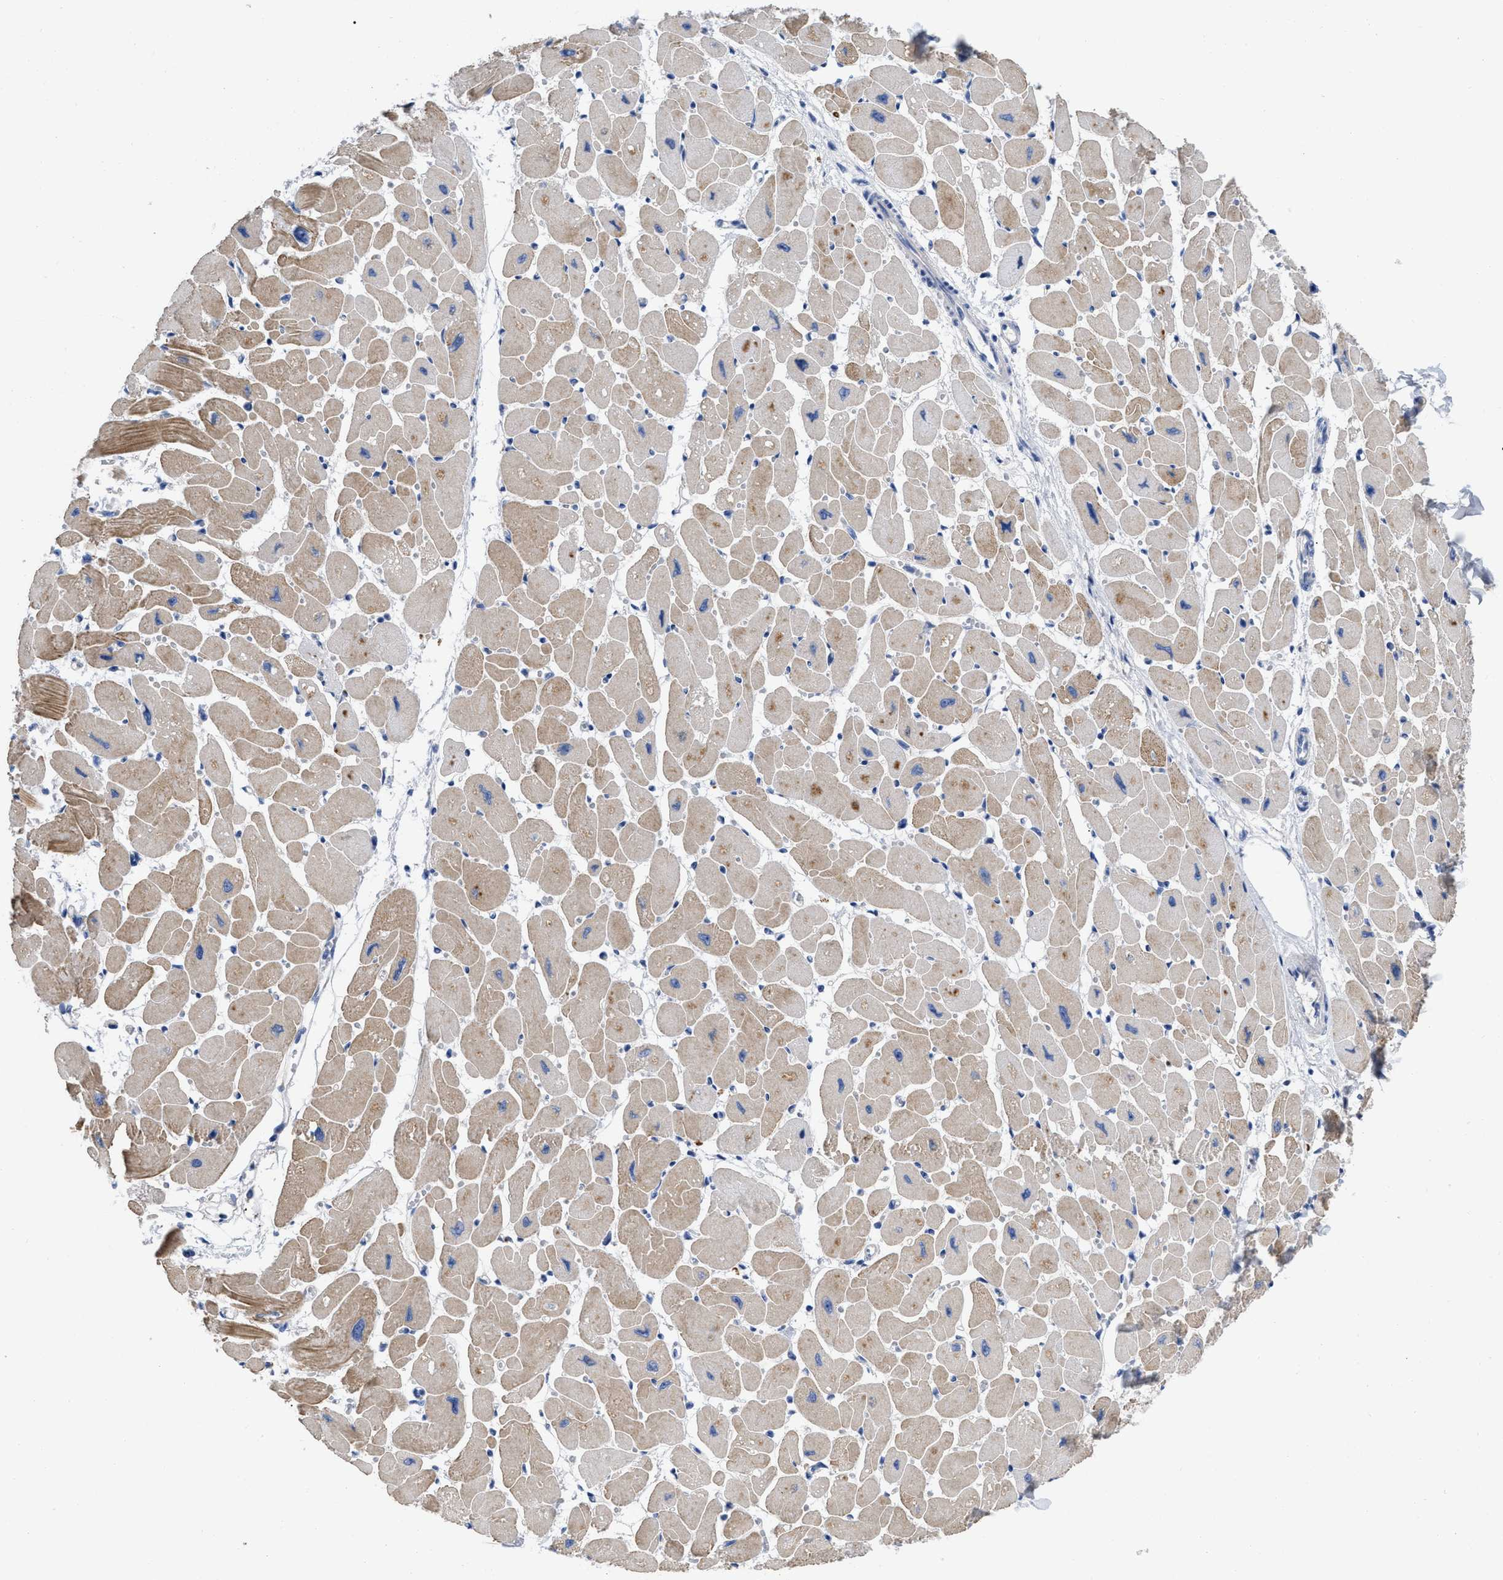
{"staining": {"intensity": "moderate", "quantity": ">75%", "location": "cytoplasmic/membranous"}, "tissue": "heart muscle", "cell_type": "Cardiomyocytes", "image_type": "normal", "snomed": [{"axis": "morphology", "description": "Normal tissue, NOS"}, {"axis": "topography", "description": "Heart"}], "caption": "Brown immunohistochemical staining in normal heart muscle displays moderate cytoplasmic/membranous positivity in about >75% of cardiomyocytes. (Brightfield microscopy of DAB IHC at high magnification).", "gene": "RAP1GDS1", "patient": {"sex": "female", "age": 54}}